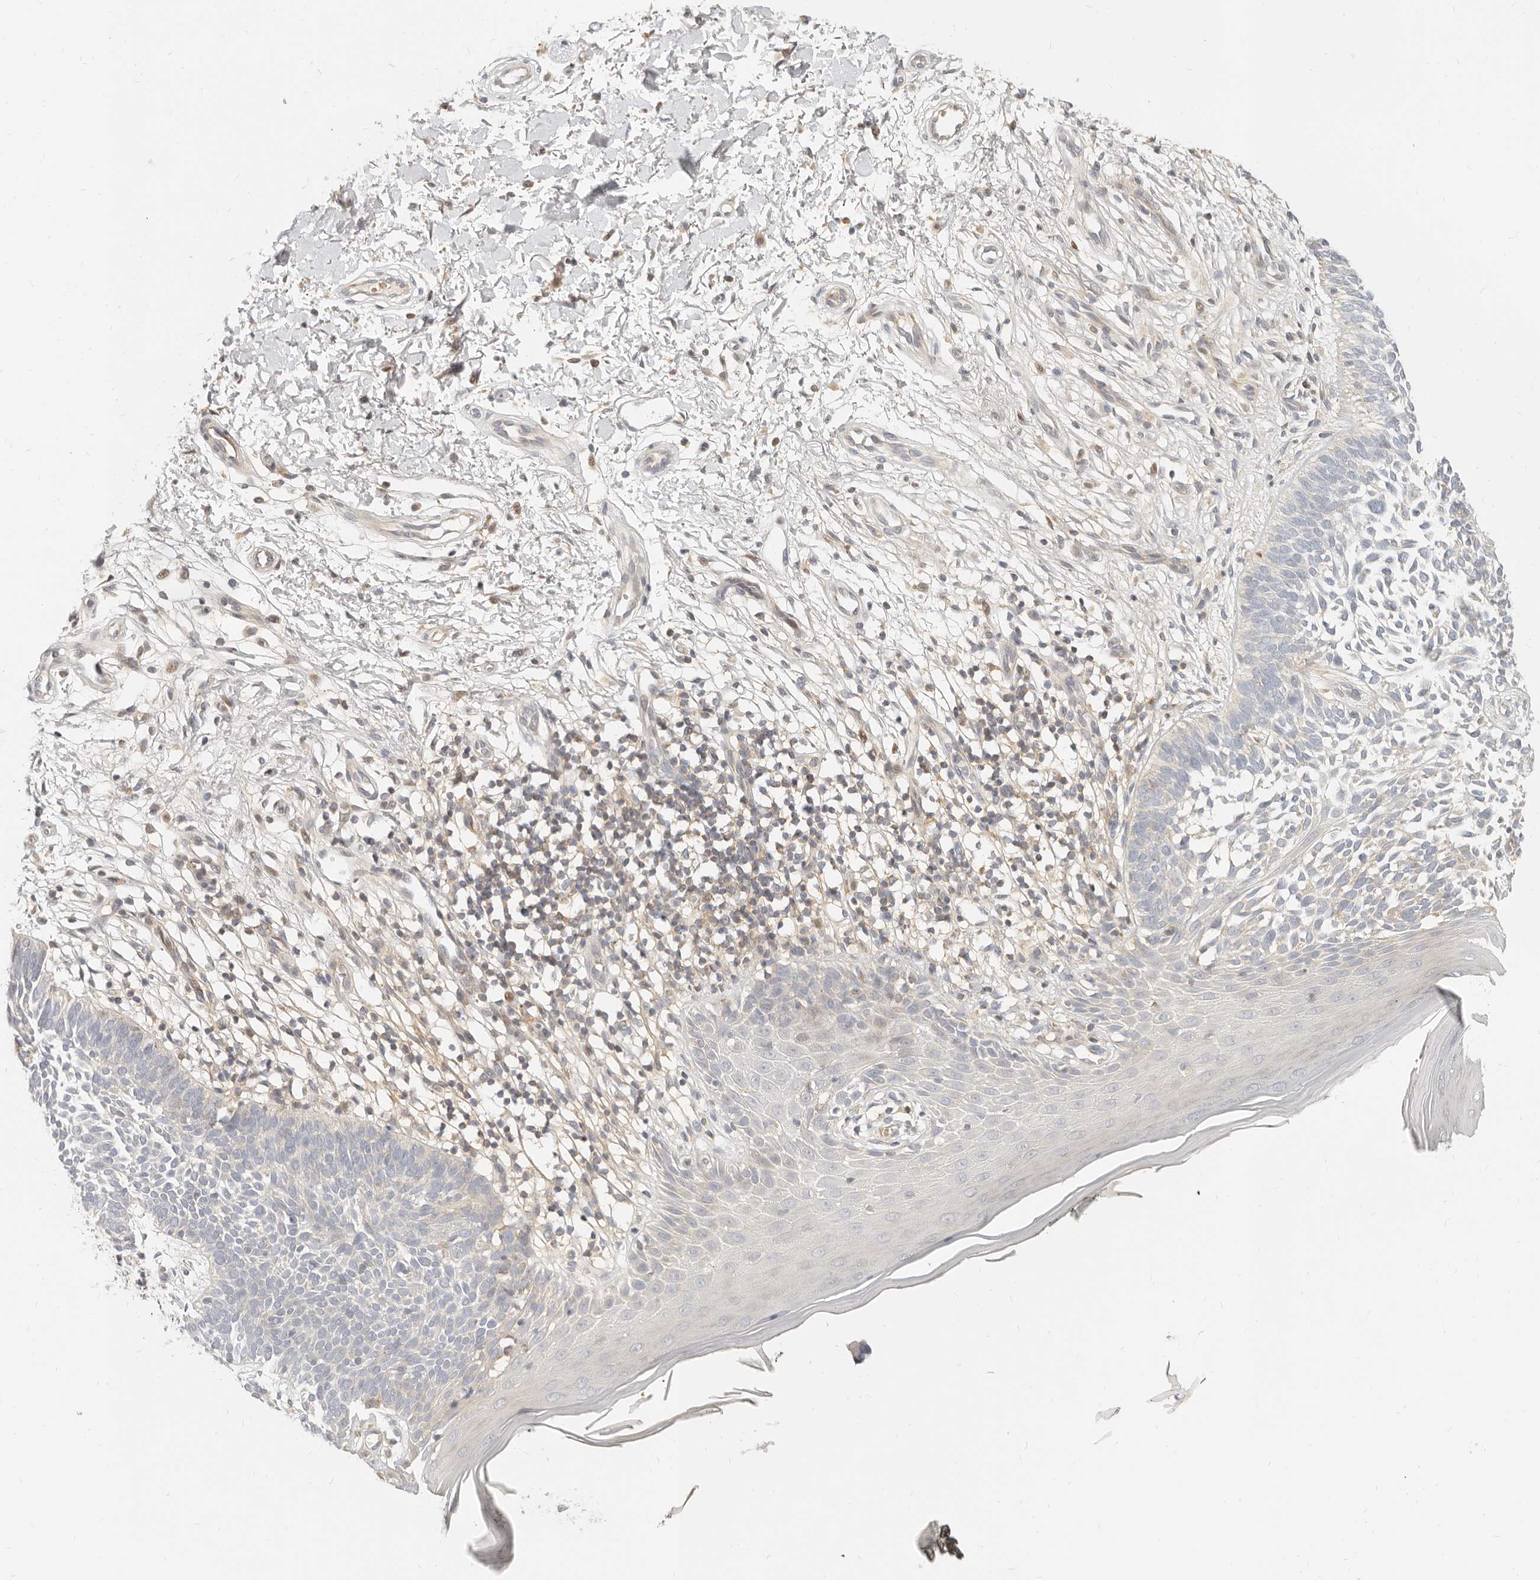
{"staining": {"intensity": "negative", "quantity": "none", "location": "none"}, "tissue": "skin cancer", "cell_type": "Tumor cells", "image_type": "cancer", "snomed": [{"axis": "morphology", "description": "Basal cell carcinoma"}, {"axis": "topography", "description": "Skin"}], "caption": "Micrograph shows no significant protein positivity in tumor cells of skin cancer. Brightfield microscopy of IHC stained with DAB (3,3'-diaminobenzidine) (brown) and hematoxylin (blue), captured at high magnification.", "gene": "LTB4R2", "patient": {"sex": "female", "age": 64}}